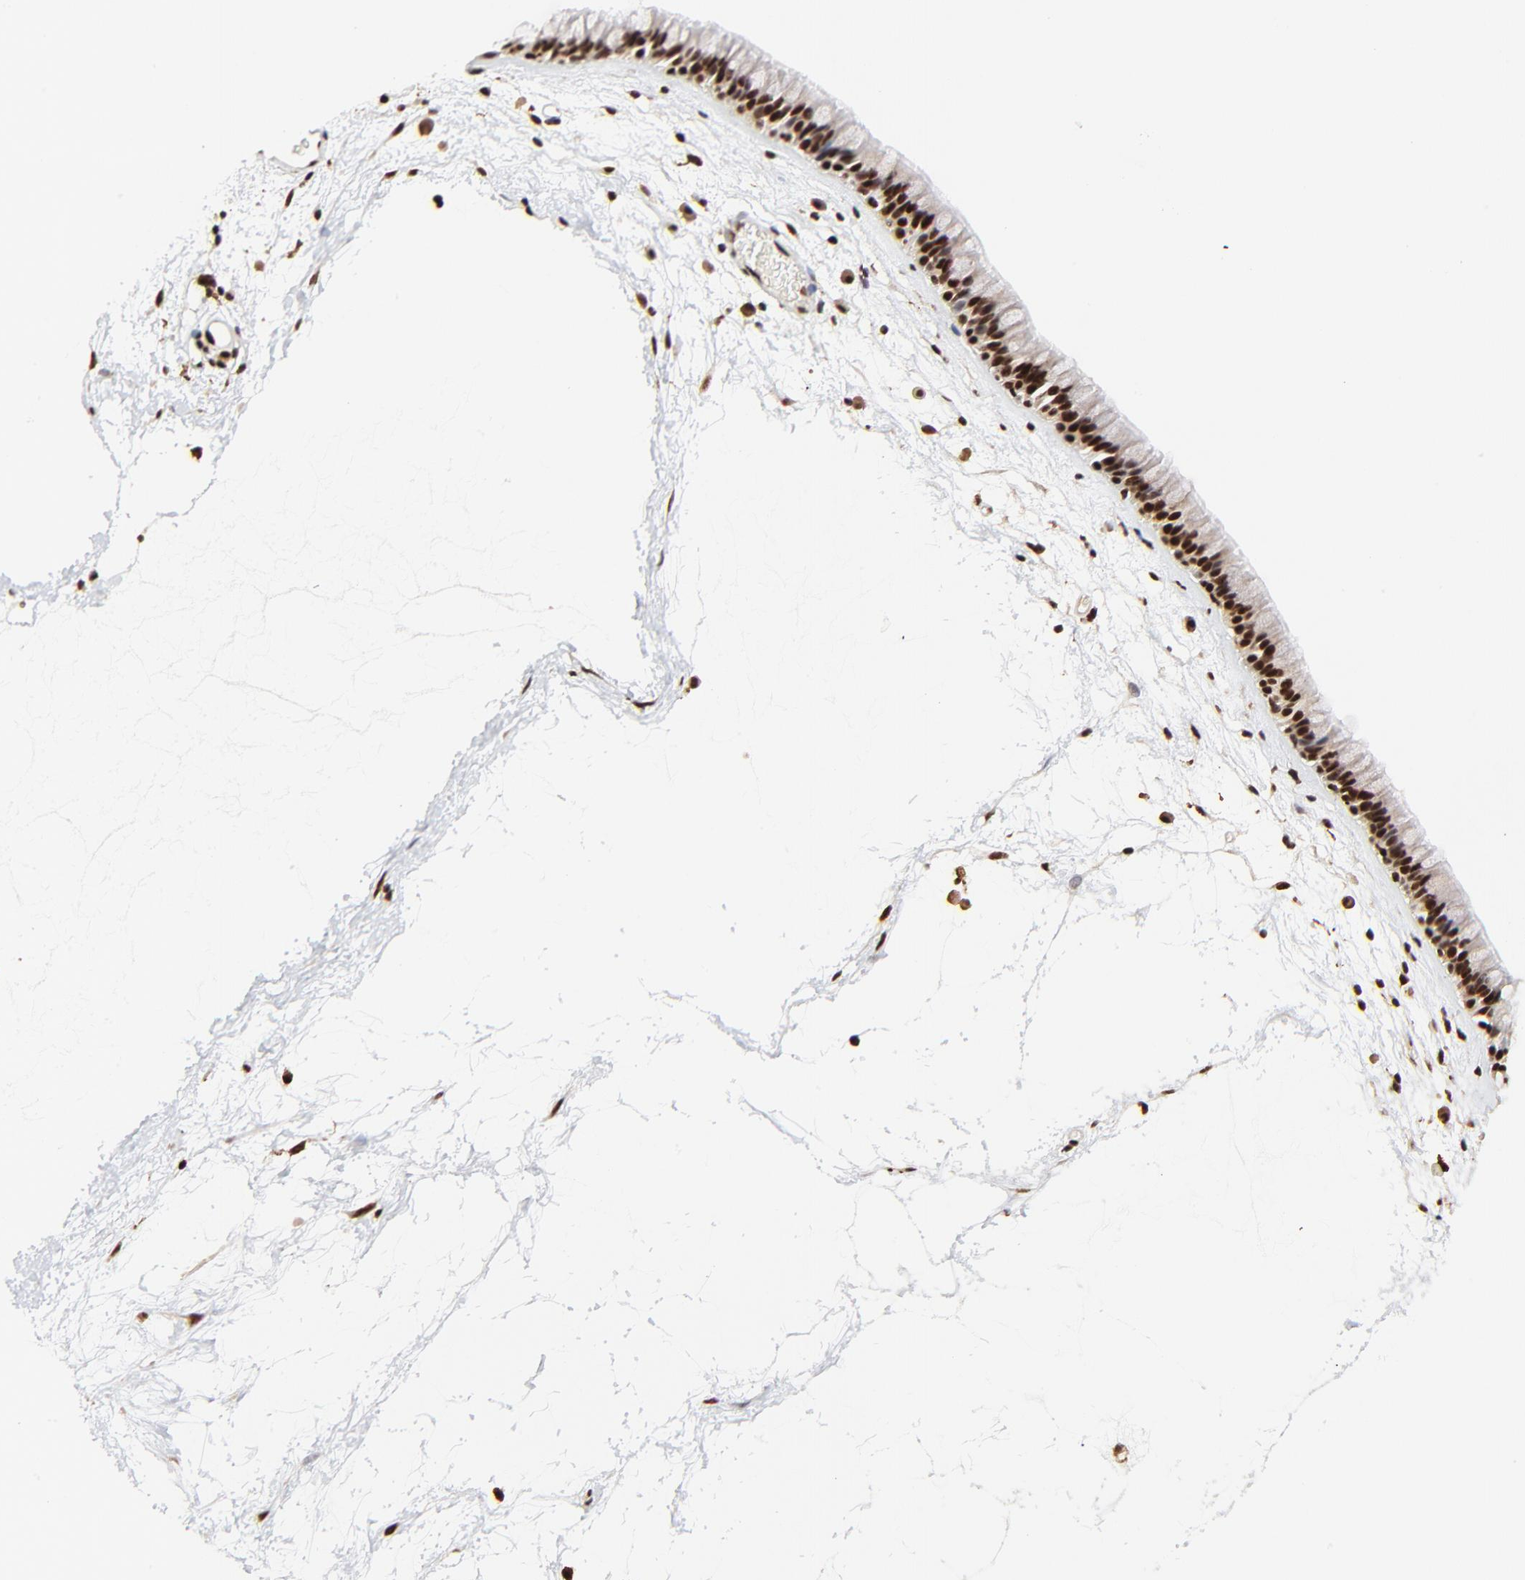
{"staining": {"intensity": "strong", "quantity": ">75%", "location": "nuclear"}, "tissue": "nasopharynx", "cell_type": "Respiratory epithelial cells", "image_type": "normal", "snomed": [{"axis": "morphology", "description": "Normal tissue, NOS"}, {"axis": "morphology", "description": "Inflammation, NOS"}, {"axis": "topography", "description": "Nasopharynx"}], "caption": "This photomicrograph exhibits immunohistochemistry (IHC) staining of normal human nasopharynx, with high strong nuclear positivity in approximately >75% of respiratory epithelial cells.", "gene": "RBM22", "patient": {"sex": "male", "age": 48}}